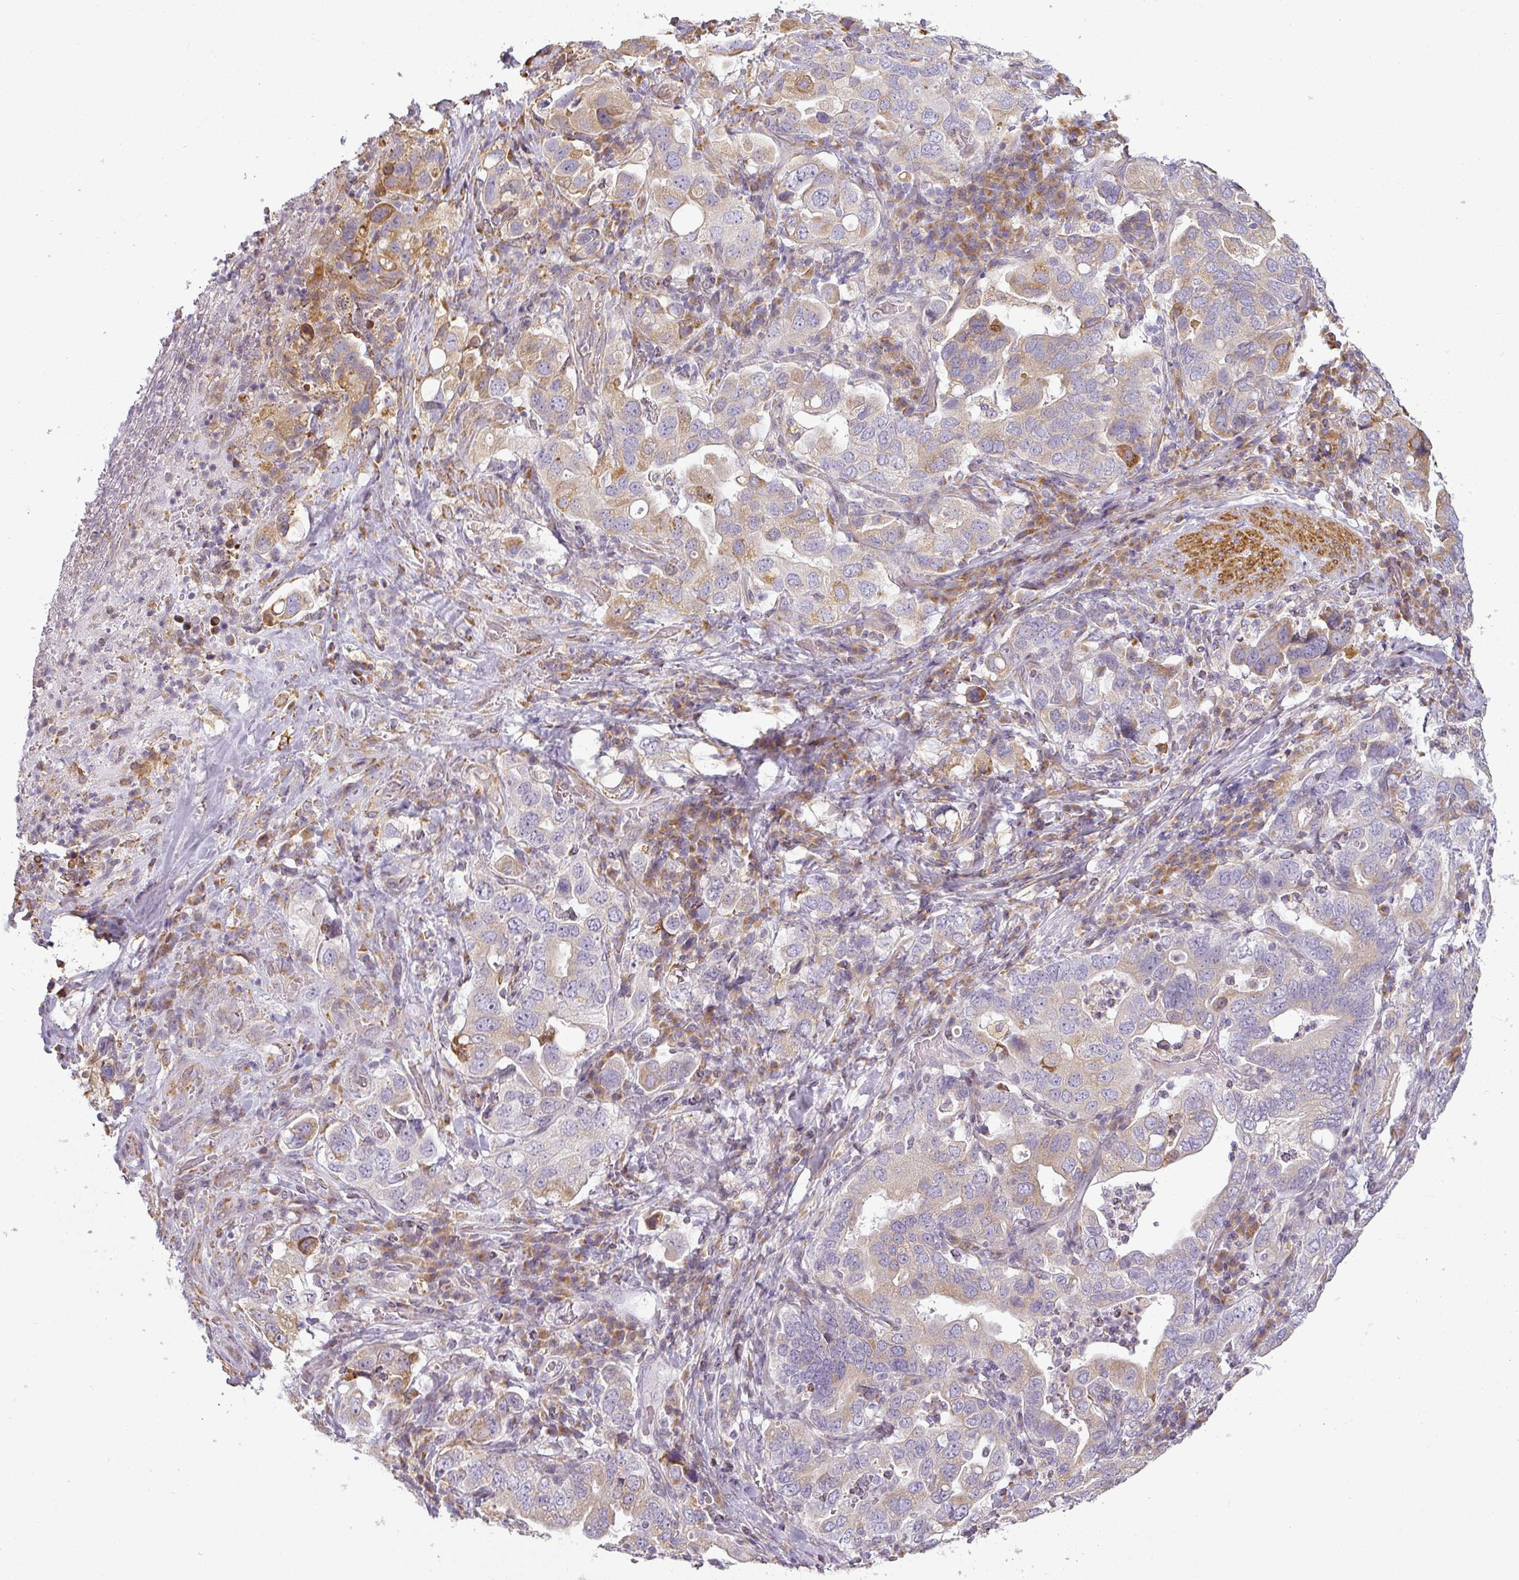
{"staining": {"intensity": "moderate", "quantity": "<25%", "location": "cytoplasmic/membranous"}, "tissue": "stomach cancer", "cell_type": "Tumor cells", "image_type": "cancer", "snomed": [{"axis": "morphology", "description": "Adenocarcinoma, NOS"}, {"axis": "topography", "description": "Stomach, upper"}], "caption": "Moderate cytoplasmic/membranous protein staining is appreciated in approximately <25% of tumor cells in stomach cancer (adenocarcinoma).", "gene": "CCDC144A", "patient": {"sex": "male", "age": 62}}